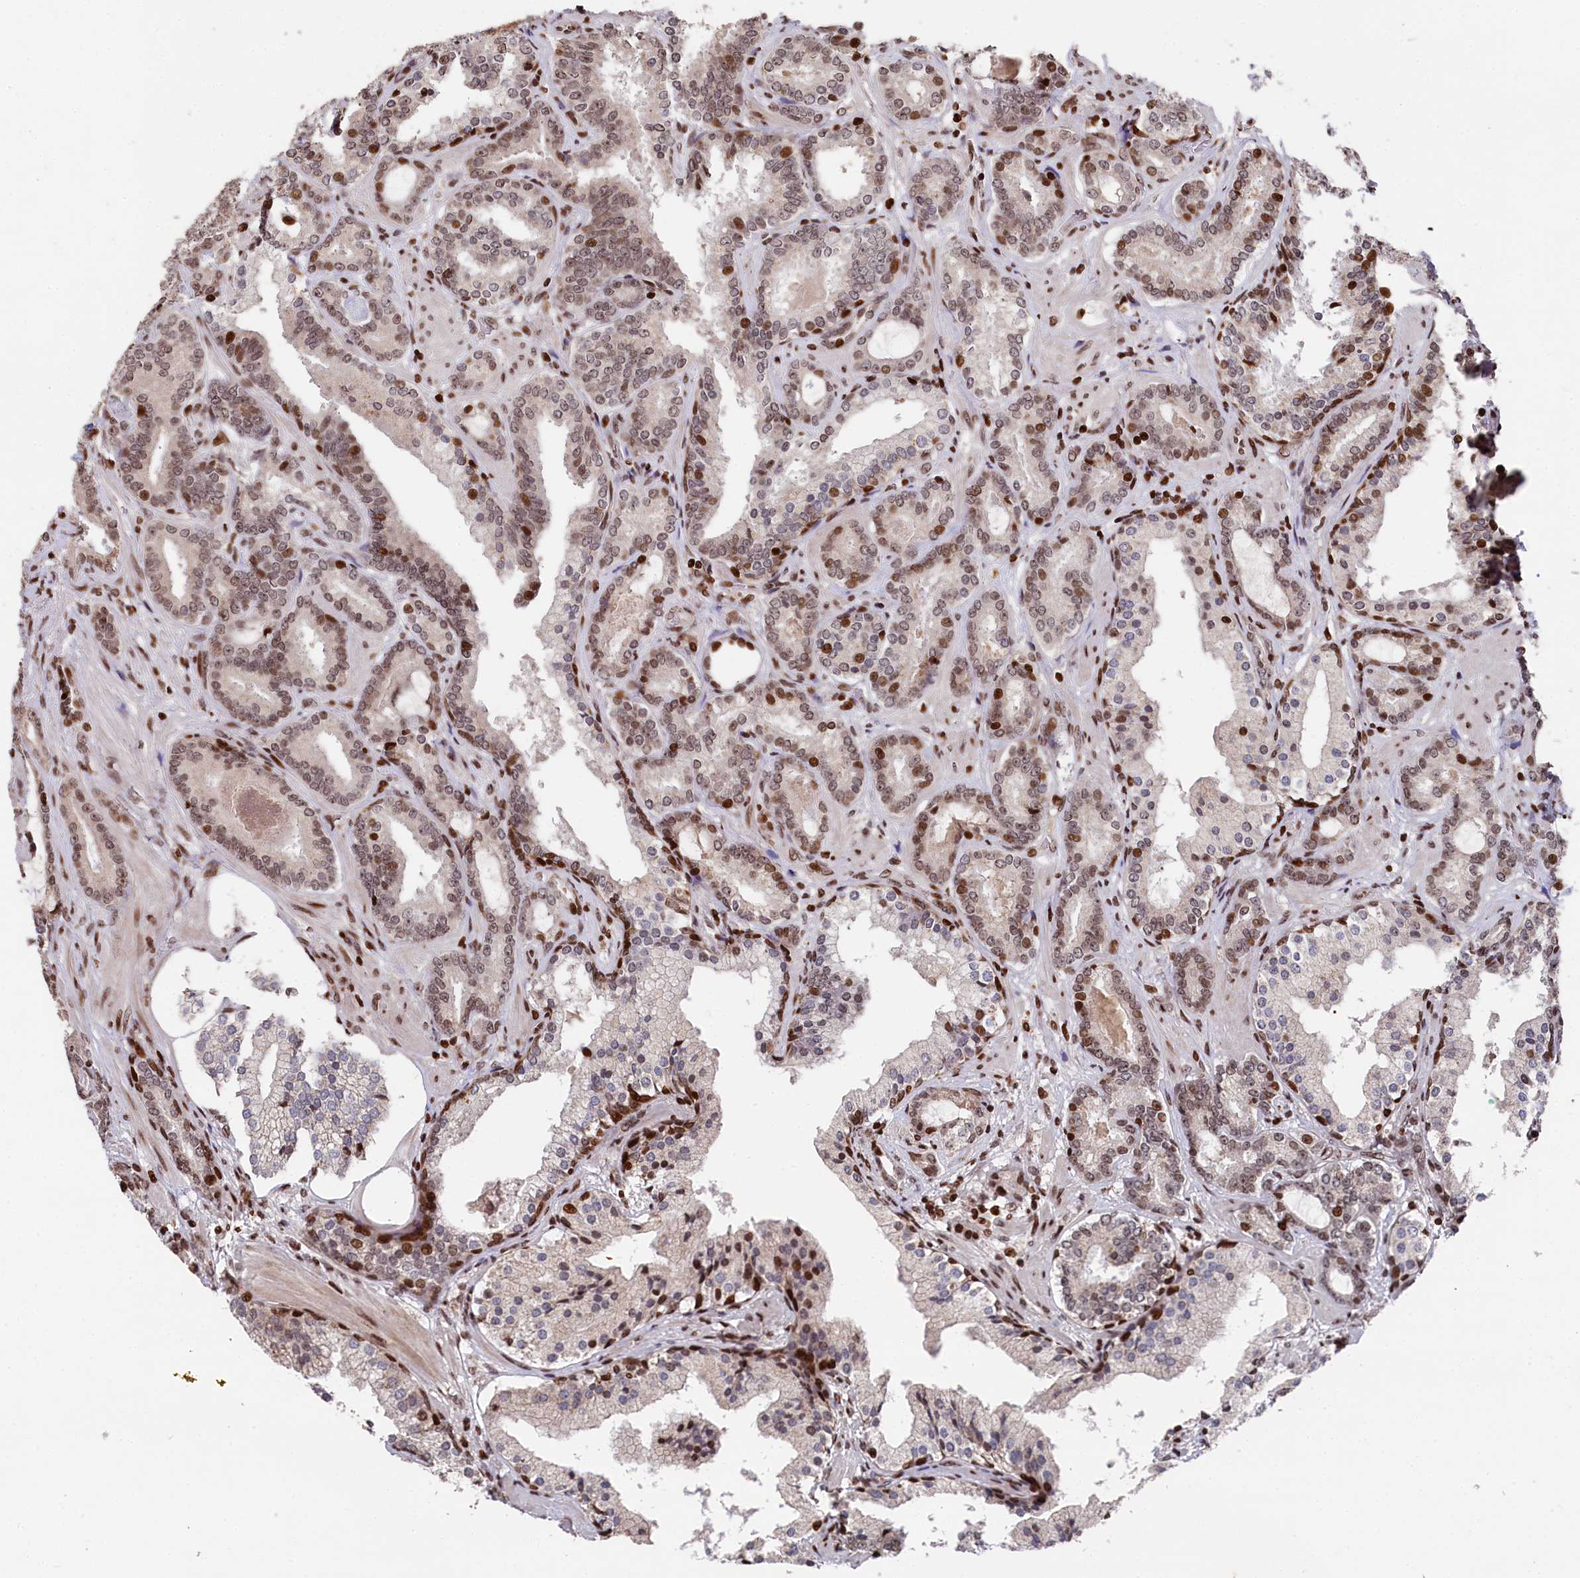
{"staining": {"intensity": "strong", "quantity": "<25%", "location": "nuclear"}, "tissue": "prostate cancer", "cell_type": "Tumor cells", "image_type": "cancer", "snomed": [{"axis": "morphology", "description": "Adenocarcinoma, High grade"}, {"axis": "topography", "description": "Prostate"}], "caption": "Immunohistochemistry (IHC) photomicrograph of prostate cancer (high-grade adenocarcinoma) stained for a protein (brown), which exhibits medium levels of strong nuclear staining in about <25% of tumor cells.", "gene": "MCF2L2", "patient": {"sex": "male", "age": 58}}